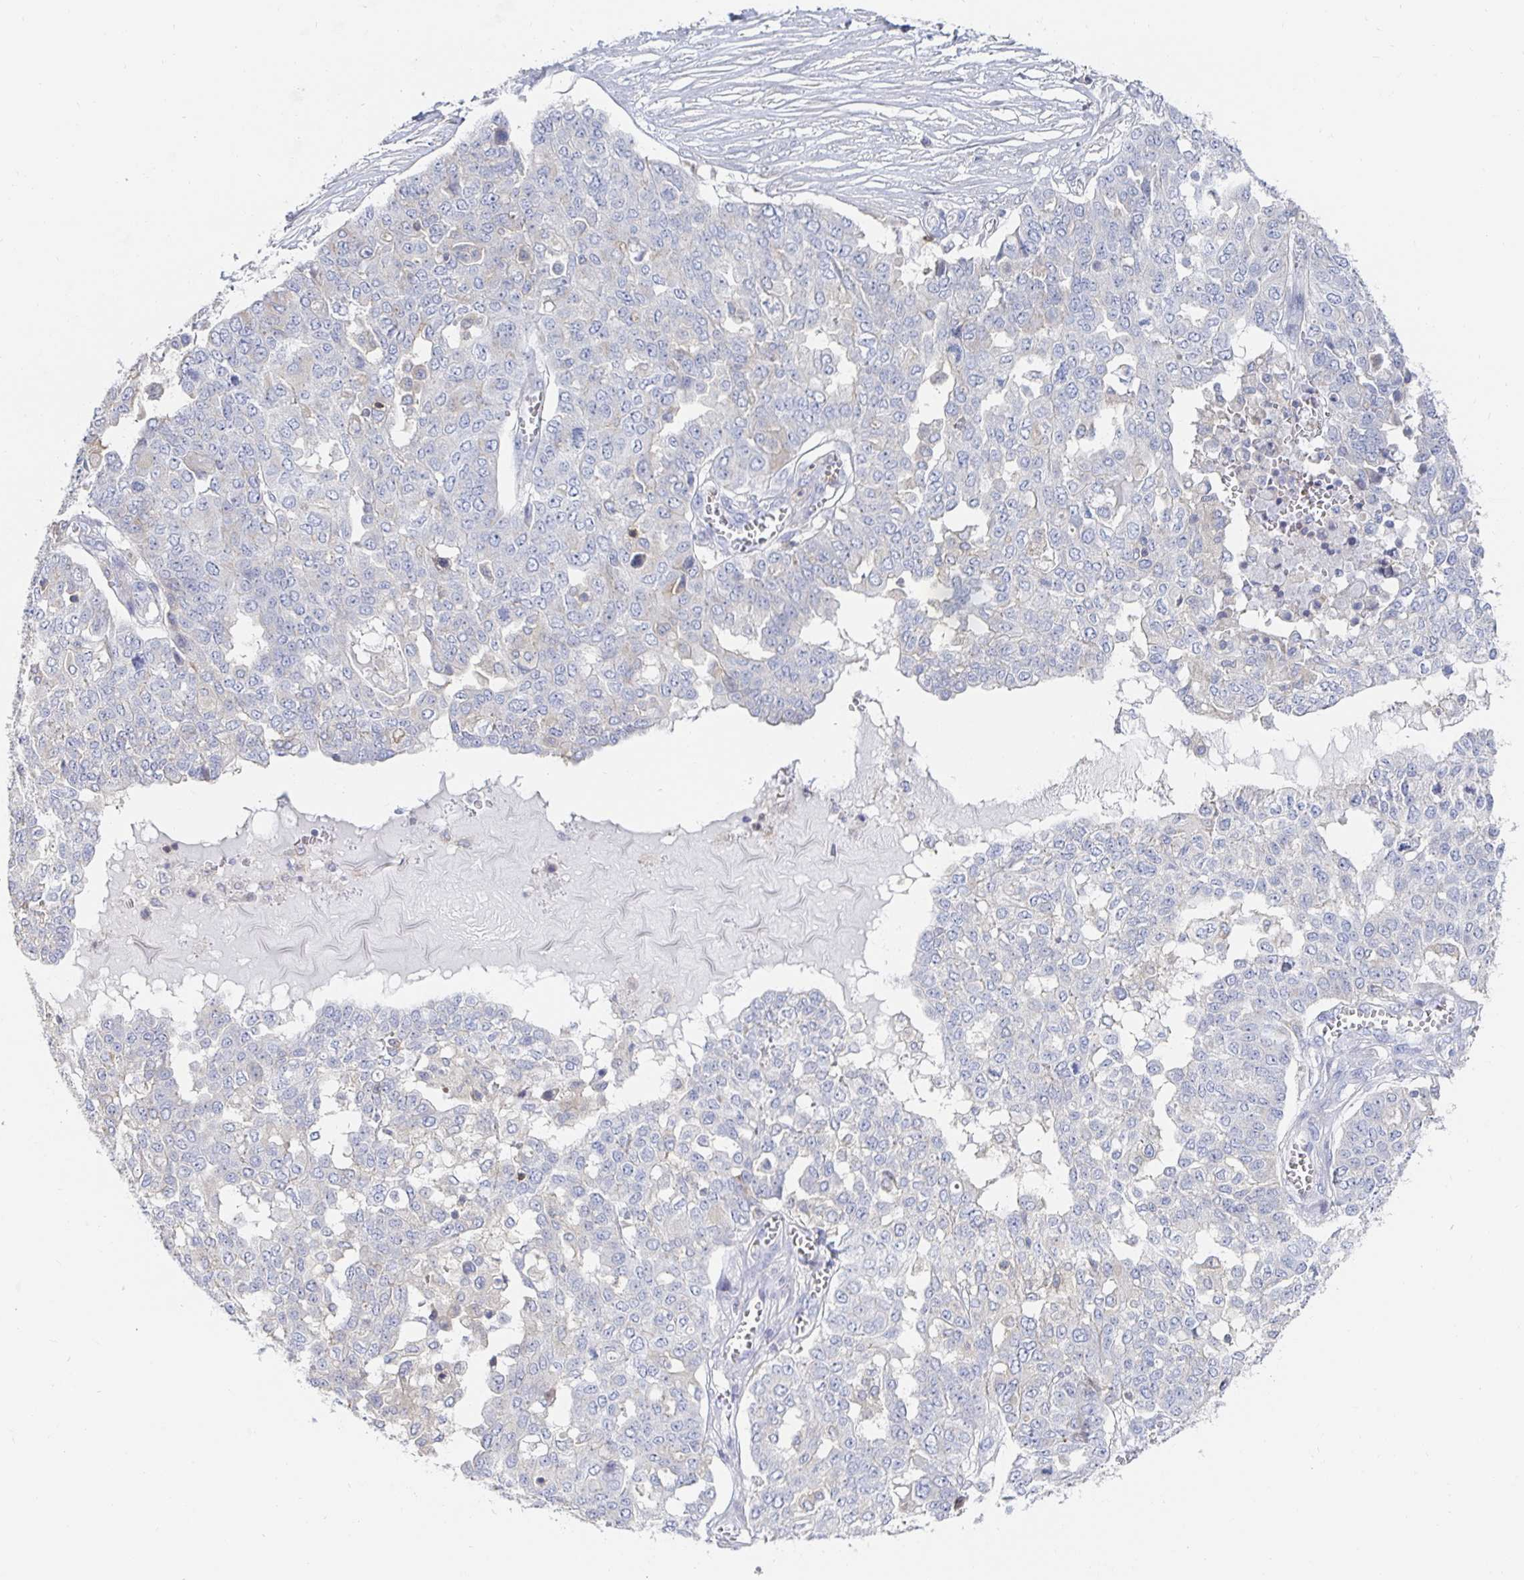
{"staining": {"intensity": "negative", "quantity": "none", "location": "none"}, "tissue": "ovarian cancer", "cell_type": "Tumor cells", "image_type": "cancer", "snomed": [{"axis": "morphology", "description": "Cystadenocarcinoma, serous, NOS"}, {"axis": "topography", "description": "Soft tissue"}, {"axis": "topography", "description": "Ovary"}], "caption": "Serous cystadenocarcinoma (ovarian) was stained to show a protein in brown. There is no significant positivity in tumor cells. (DAB (3,3'-diaminobenzidine) IHC, high magnification).", "gene": "PIK3CD", "patient": {"sex": "female", "age": 57}}